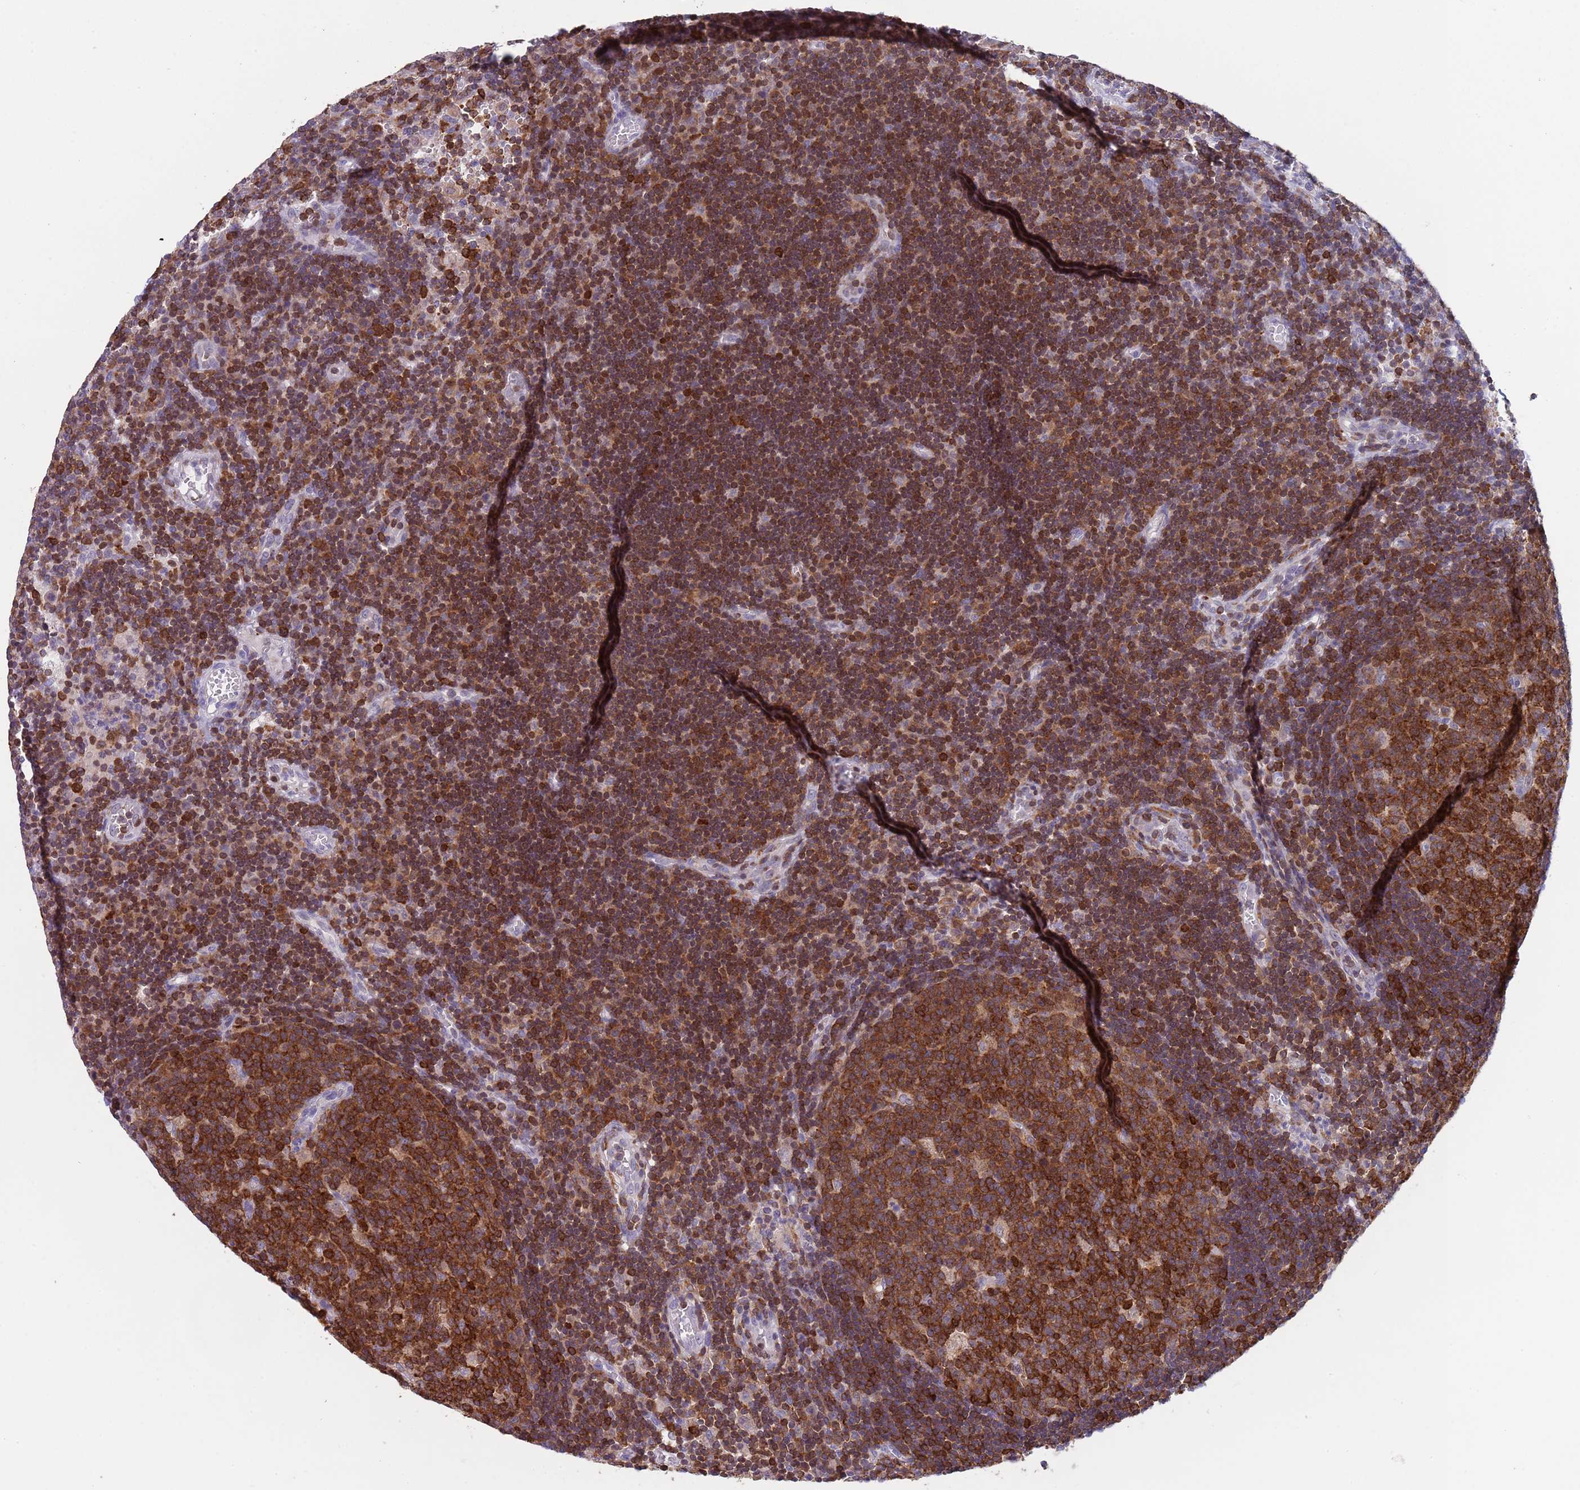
{"staining": {"intensity": "strong", "quantity": ">75%", "location": "cytoplasmic/membranous"}, "tissue": "lymph node", "cell_type": "Germinal center cells", "image_type": "normal", "snomed": [{"axis": "morphology", "description": "Normal tissue, NOS"}, {"axis": "topography", "description": "Lymph node"}], "caption": "This is an image of IHC staining of unremarkable lymph node, which shows strong positivity in the cytoplasmic/membranous of germinal center cells.", "gene": "LPXN", "patient": {"sex": "male", "age": 62}}